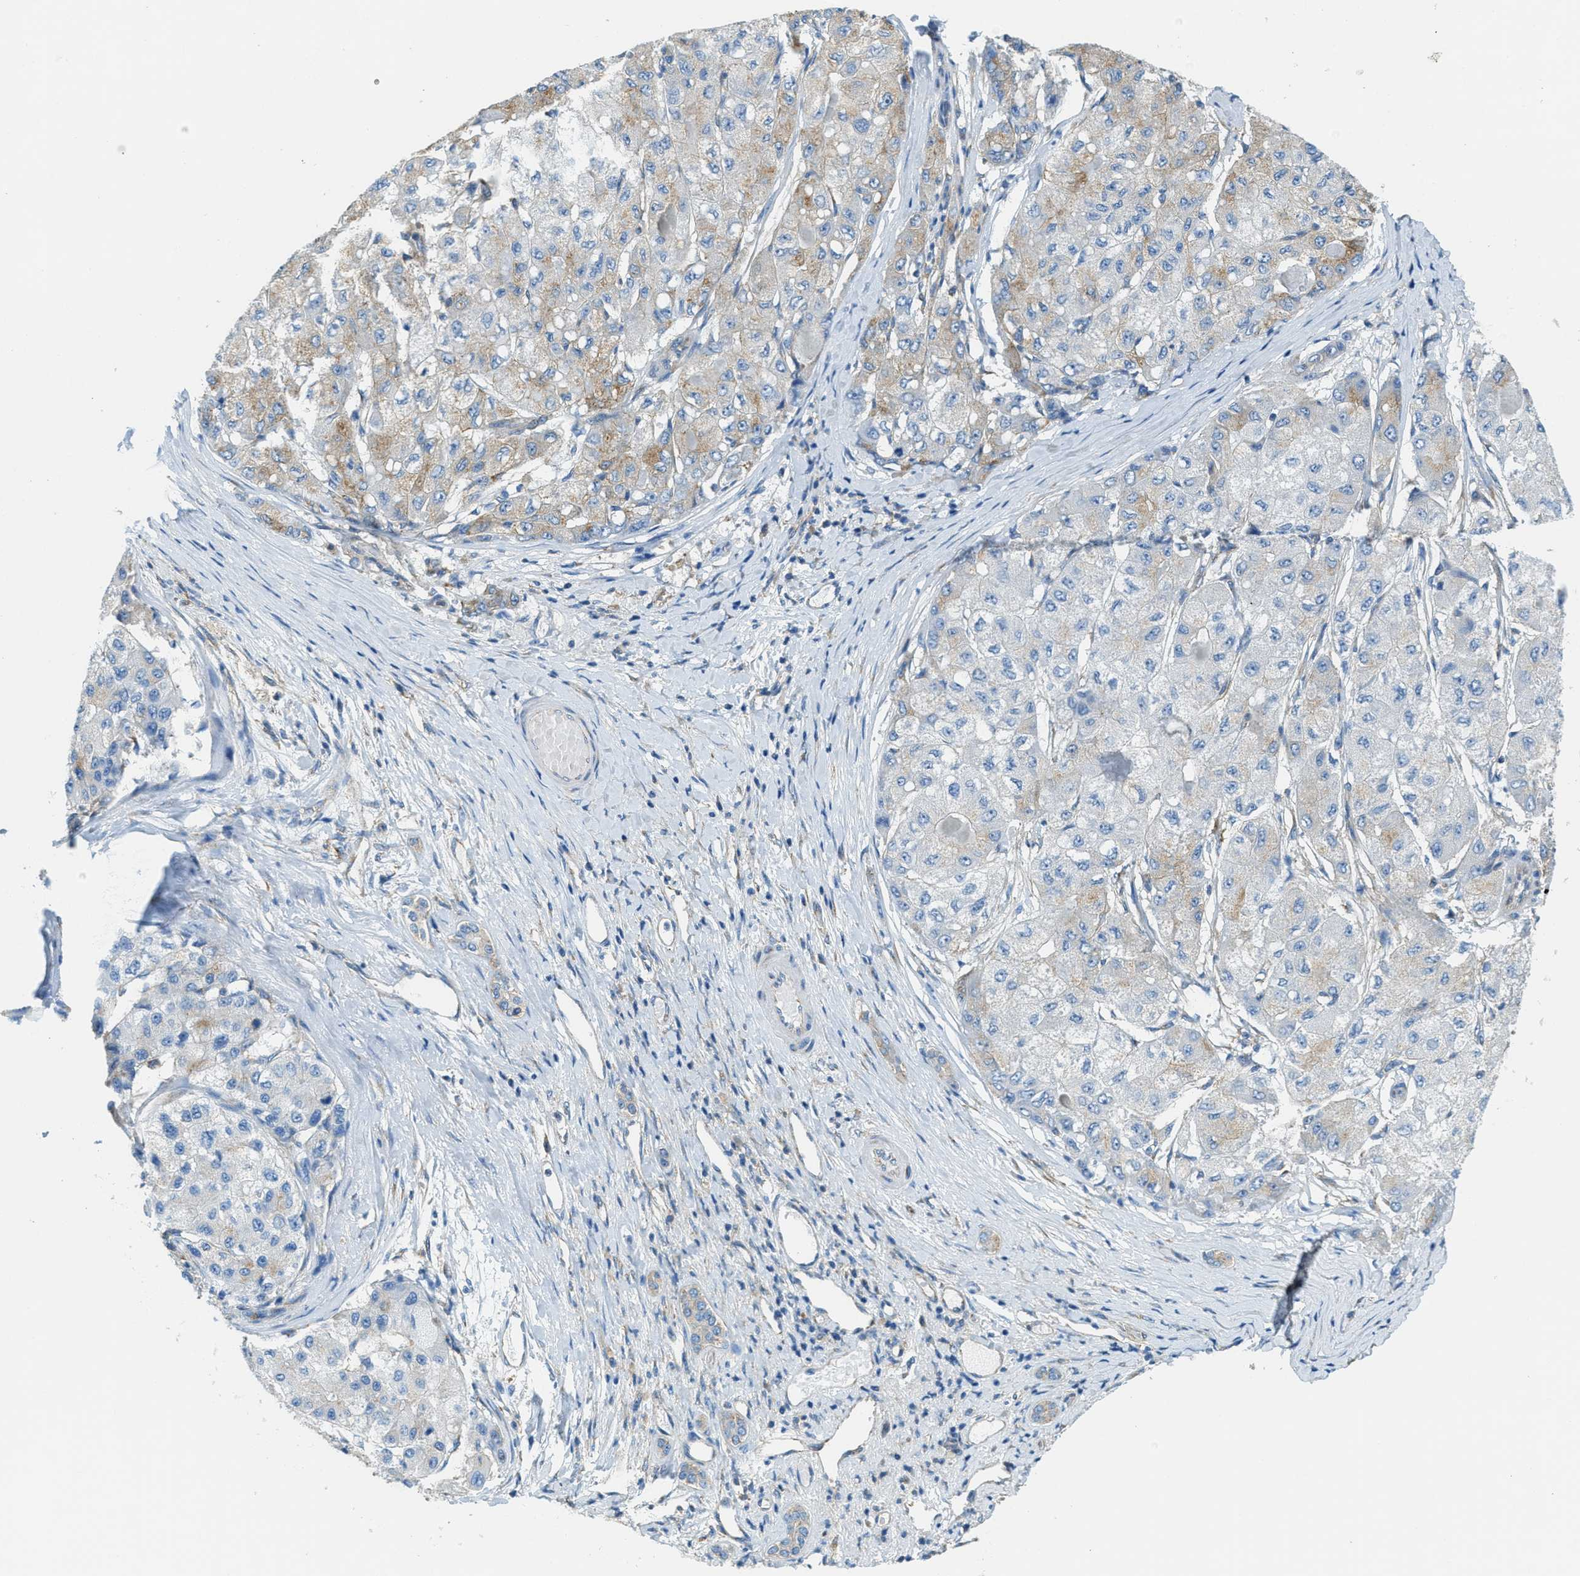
{"staining": {"intensity": "moderate", "quantity": "<25%", "location": "cytoplasmic/membranous"}, "tissue": "liver cancer", "cell_type": "Tumor cells", "image_type": "cancer", "snomed": [{"axis": "morphology", "description": "Carcinoma, Hepatocellular, NOS"}, {"axis": "topography", "description": "Liver"}], "caption": "Immunohistochemistry (IHC) staining of liver cancer (hepatocellular carcinoma), which demonstrates low levels of moderate cytoplasmic/membranous positivity in about <25% of tumor cells indicating moderate cytoplasmic/membranous protein expression. The staining was performed using DAB (brown) for protein detection and nuclei were counterstained in hematoxylin (blue).", "gene": "AP2B1", "patient": {"sex": "male", "age": 80}}